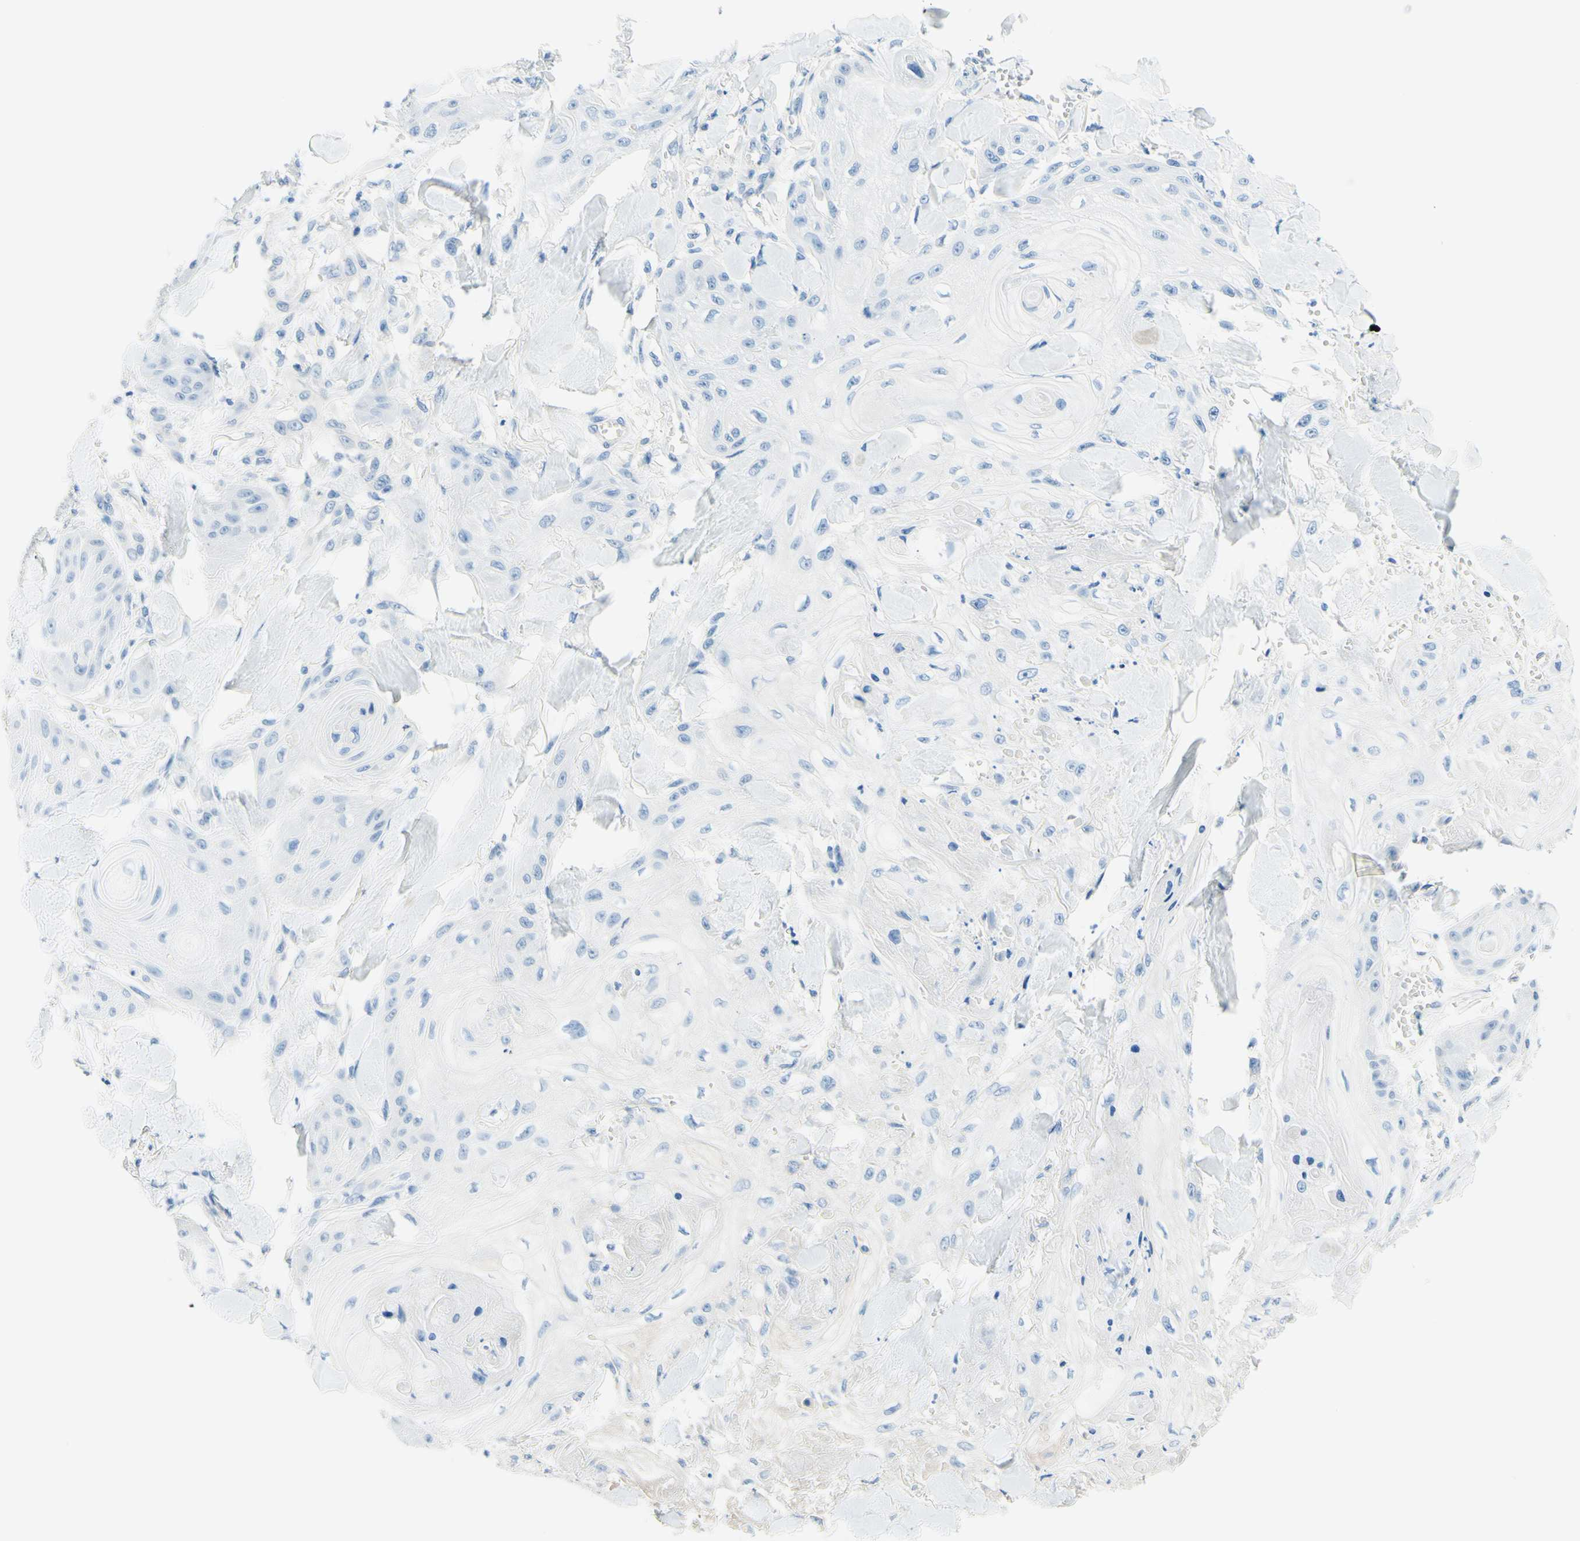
{"staining": {"intensity": "negative", "quantity": "none", "location": "none"}, "tissue": "skin cancer", "cell_type": "Tumor cells", "image_type": "cancer", "snomed": [{"axis": "morphology", "description": "Squamous cell carcinoma, NOS"}, {"axis": "topography", "description": "Skin"}], "caption": "Immunohistochemistry (IHC) image of neoplastic tissue: human skin cancer (squamous cell carcinoma) stained with DAB exhibits no significant protein positivity in tumor cells.", "gene": "PASD1", "patient": {"sex": "male", "age": 74}}